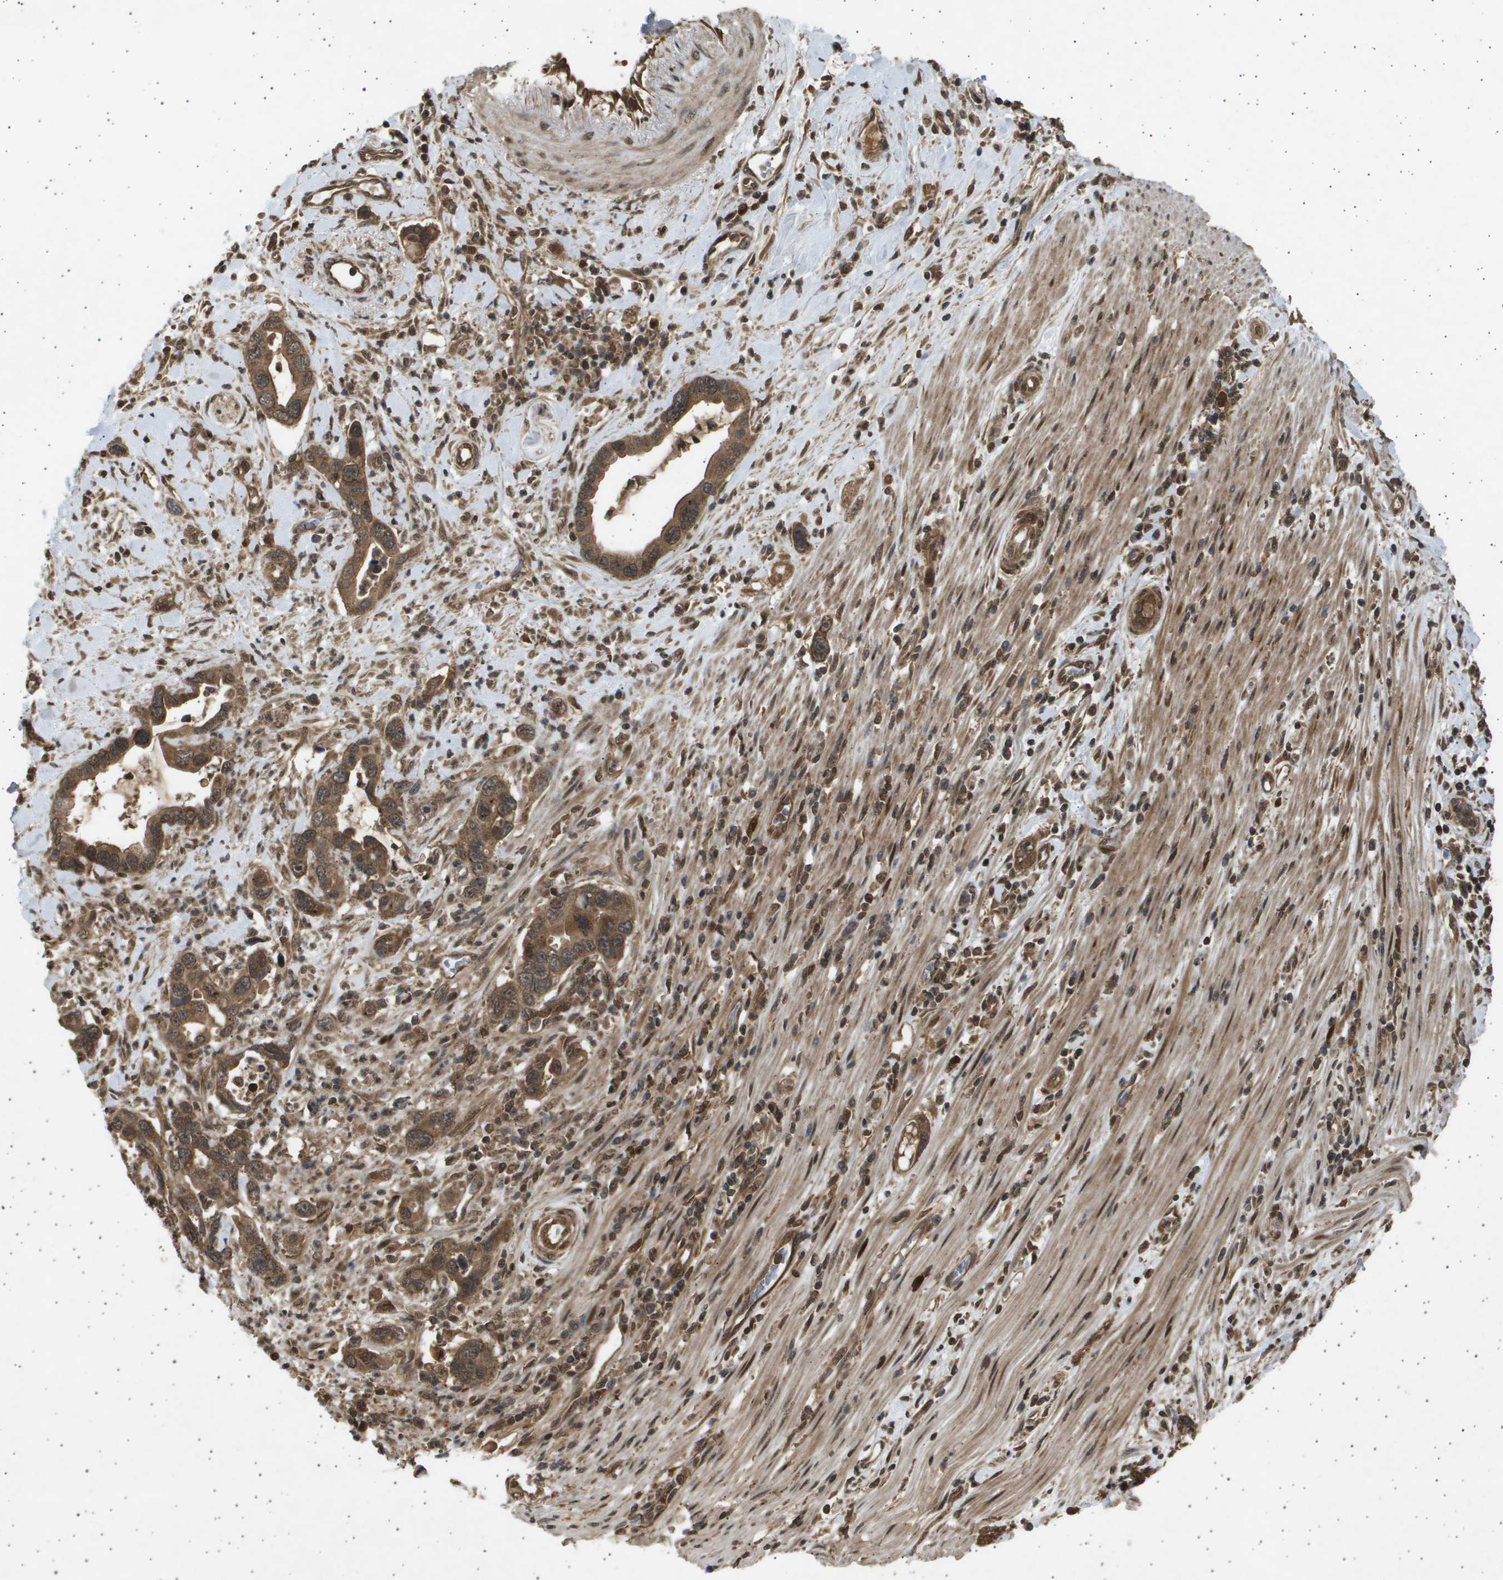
{"staining": {"intensity": "moderate", "quantity": ">75%", "location": "cytoplasmic/membranous,nuclear"}, "tissue": "pancreatic cancer", "cell_type": "Tumor cells", "image_type": "cancer", "snomed": [{"axis": "morphology", "description": "Adenocarcinoma, NOS"}, {"axis": "topography", "description": "Pancreas"}], "caption": "IHC of human pancreatic adenocarcinoma demonstrates medium levels of moderate cytoplasmic/membranous and nuclear expression in approximately >75% of tumor cells.", "gene": "TNRC6A", "patient": {"sex": "female", "age": 70}}